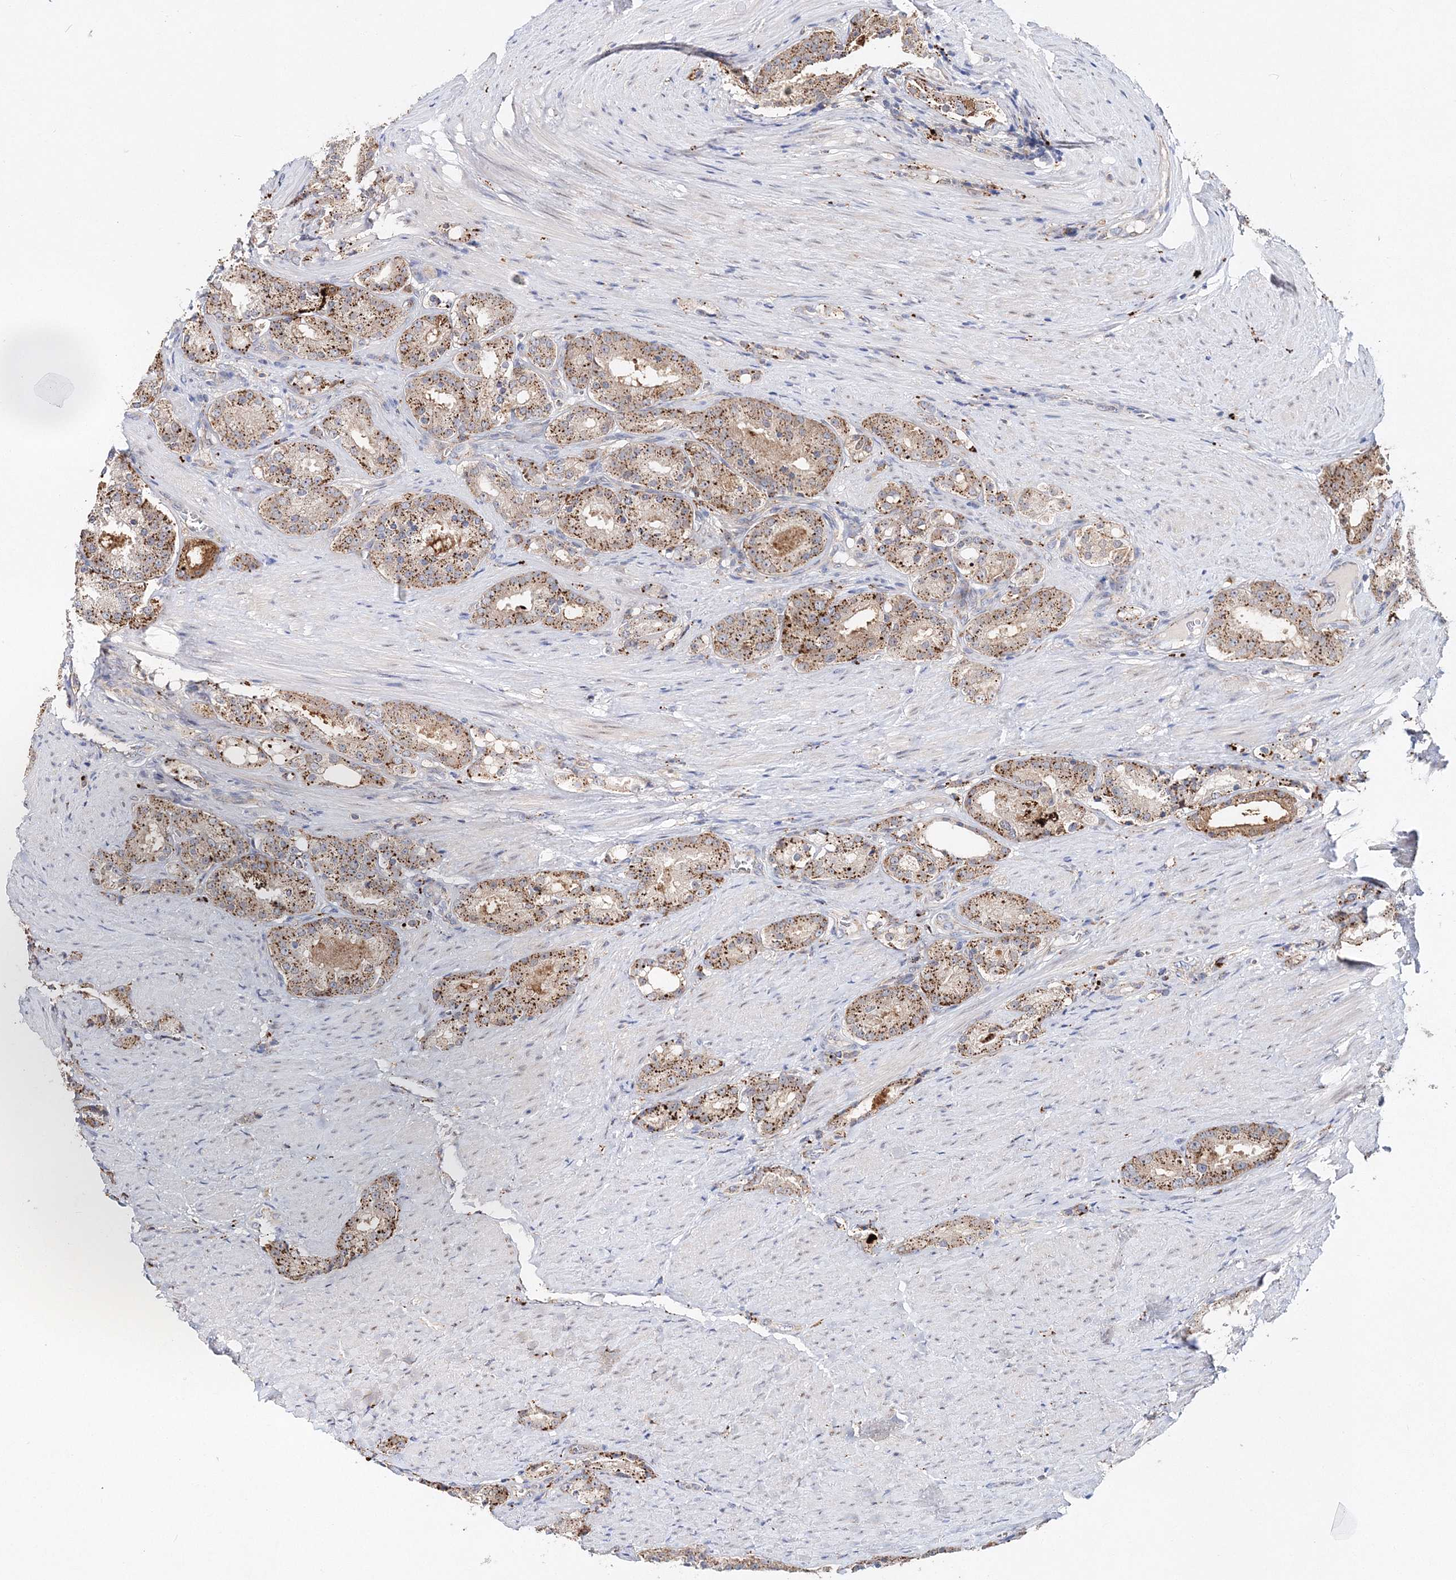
{"staining": {"intensity": "moderate", "quantity": ">75%", "location": "cytoplasmic/membranous"}, "tissue": "prostate cancer", "cell_type": "Tumor cells", "image_type": "cancer", "snomed": [{"axis": "morphology", "description": "Adenocarcinoma, High grade"}, {"axis": "topography", "description": "Prostate"}], "caption": "Immunohistochemistry micrograph of adenocarcinoma (high-grade) (prostate) stained for a protein (brown), which reveals medium levels of moderate cytoplasmic/membranous positivity in approximately >75% of tumor cells.", "gene": "C3orf38", "patient": {"sex": "male", "age": 60}}